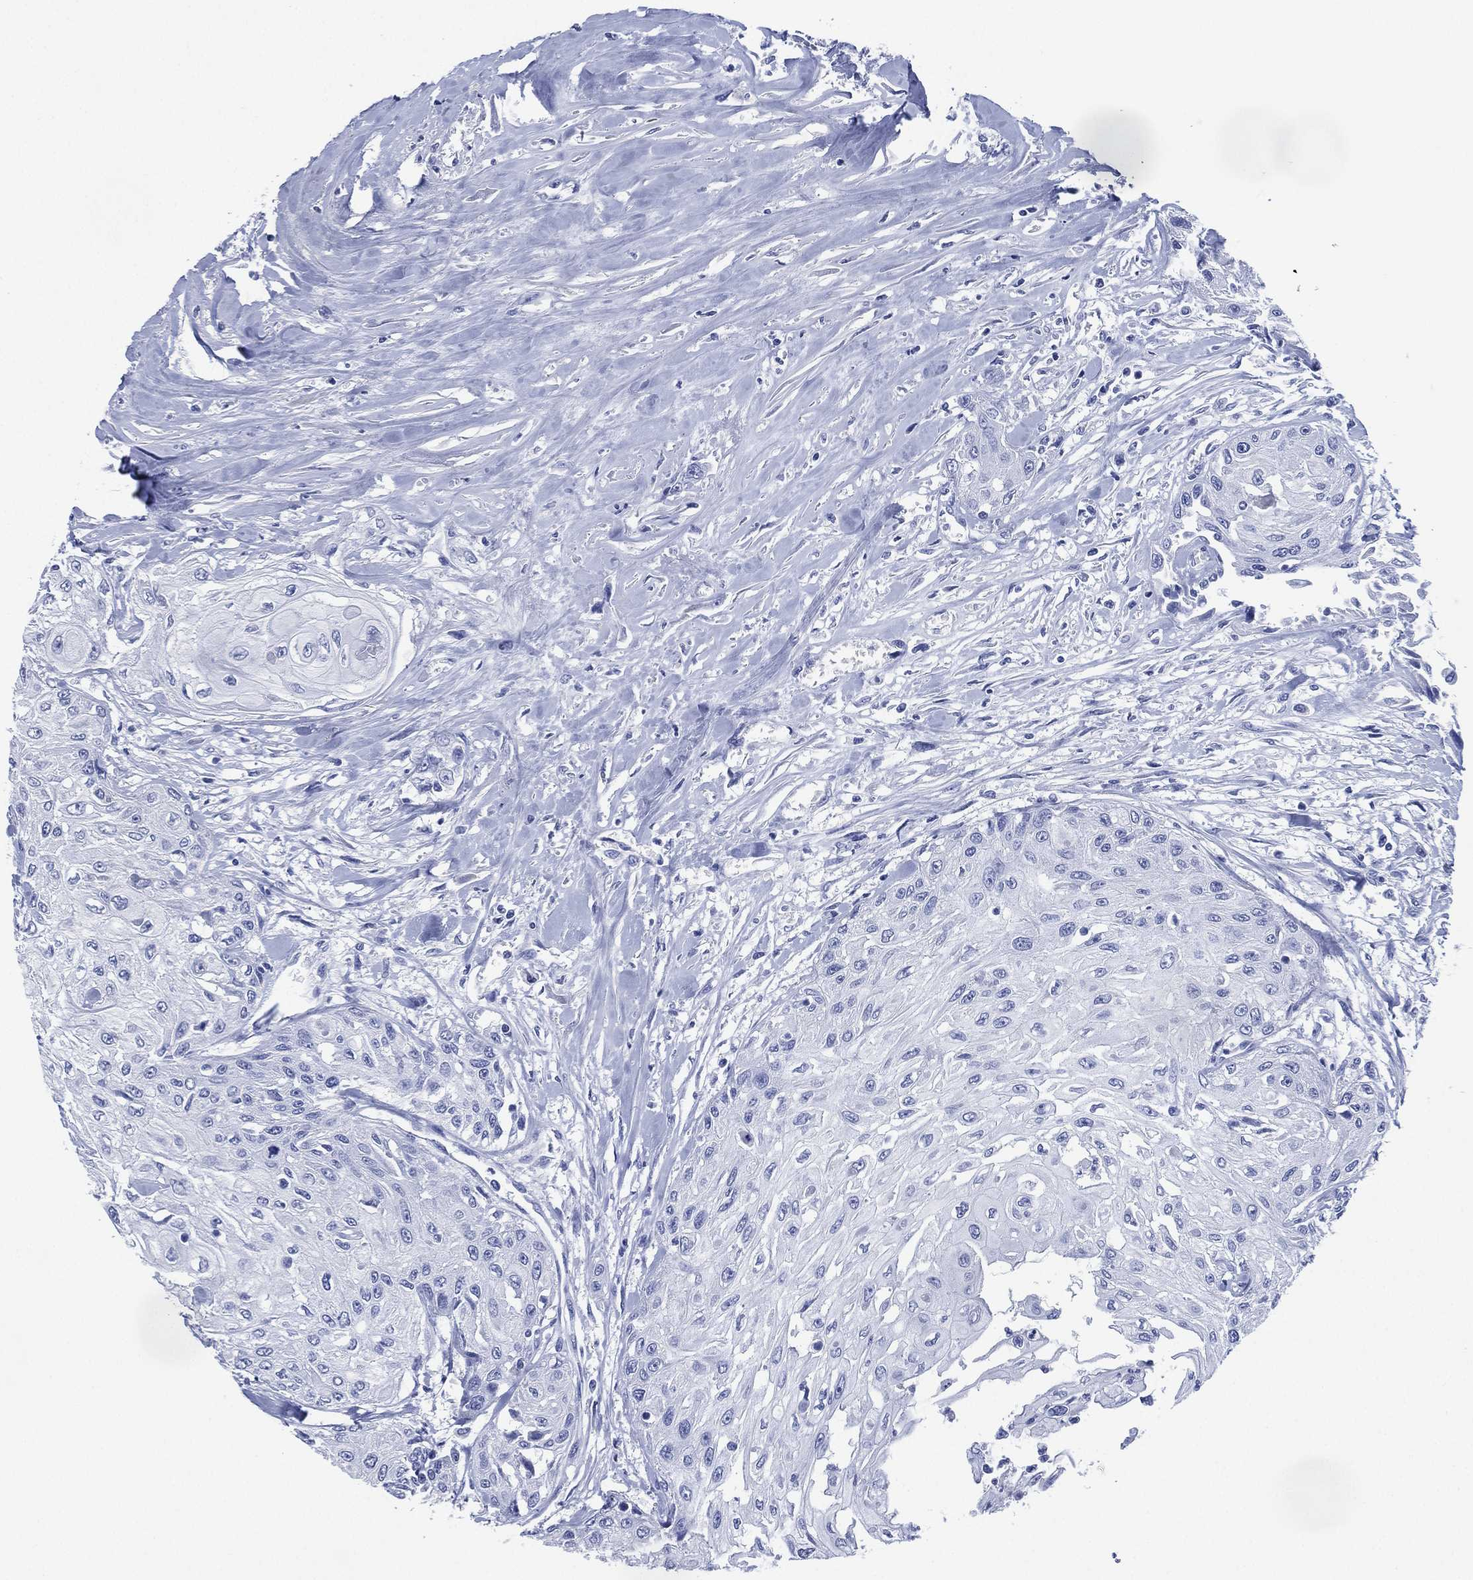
{"staining": {"intensity": "negative", "quantity": "none", "location": "none"}, "tissue": "head and neck cancer", "cell_type": "Tumor cells", "image_type": "cancer", "snomed": [{"axis": "morphology", "description": "Normal tissue, NOS"}, {"axis": "morphology", "description": "Squamous cell carcinoma, NOS"}, {"axis": "topography", "description": "Oral tissue"}, {"axis": "topography", "description": "Peripheral nerve tissue"}, {"axis": "topography", "description": "Head-Neck"}], "caption": "This image is of squamous cell carcinoma (head and neck) stained with IHC to label a protein in brown with the nuclei are counter-stained blue. There is no positivity in tumor cells.", "gene": "SIGLECL1", "patient": {"sex": "female", "age": 59}}